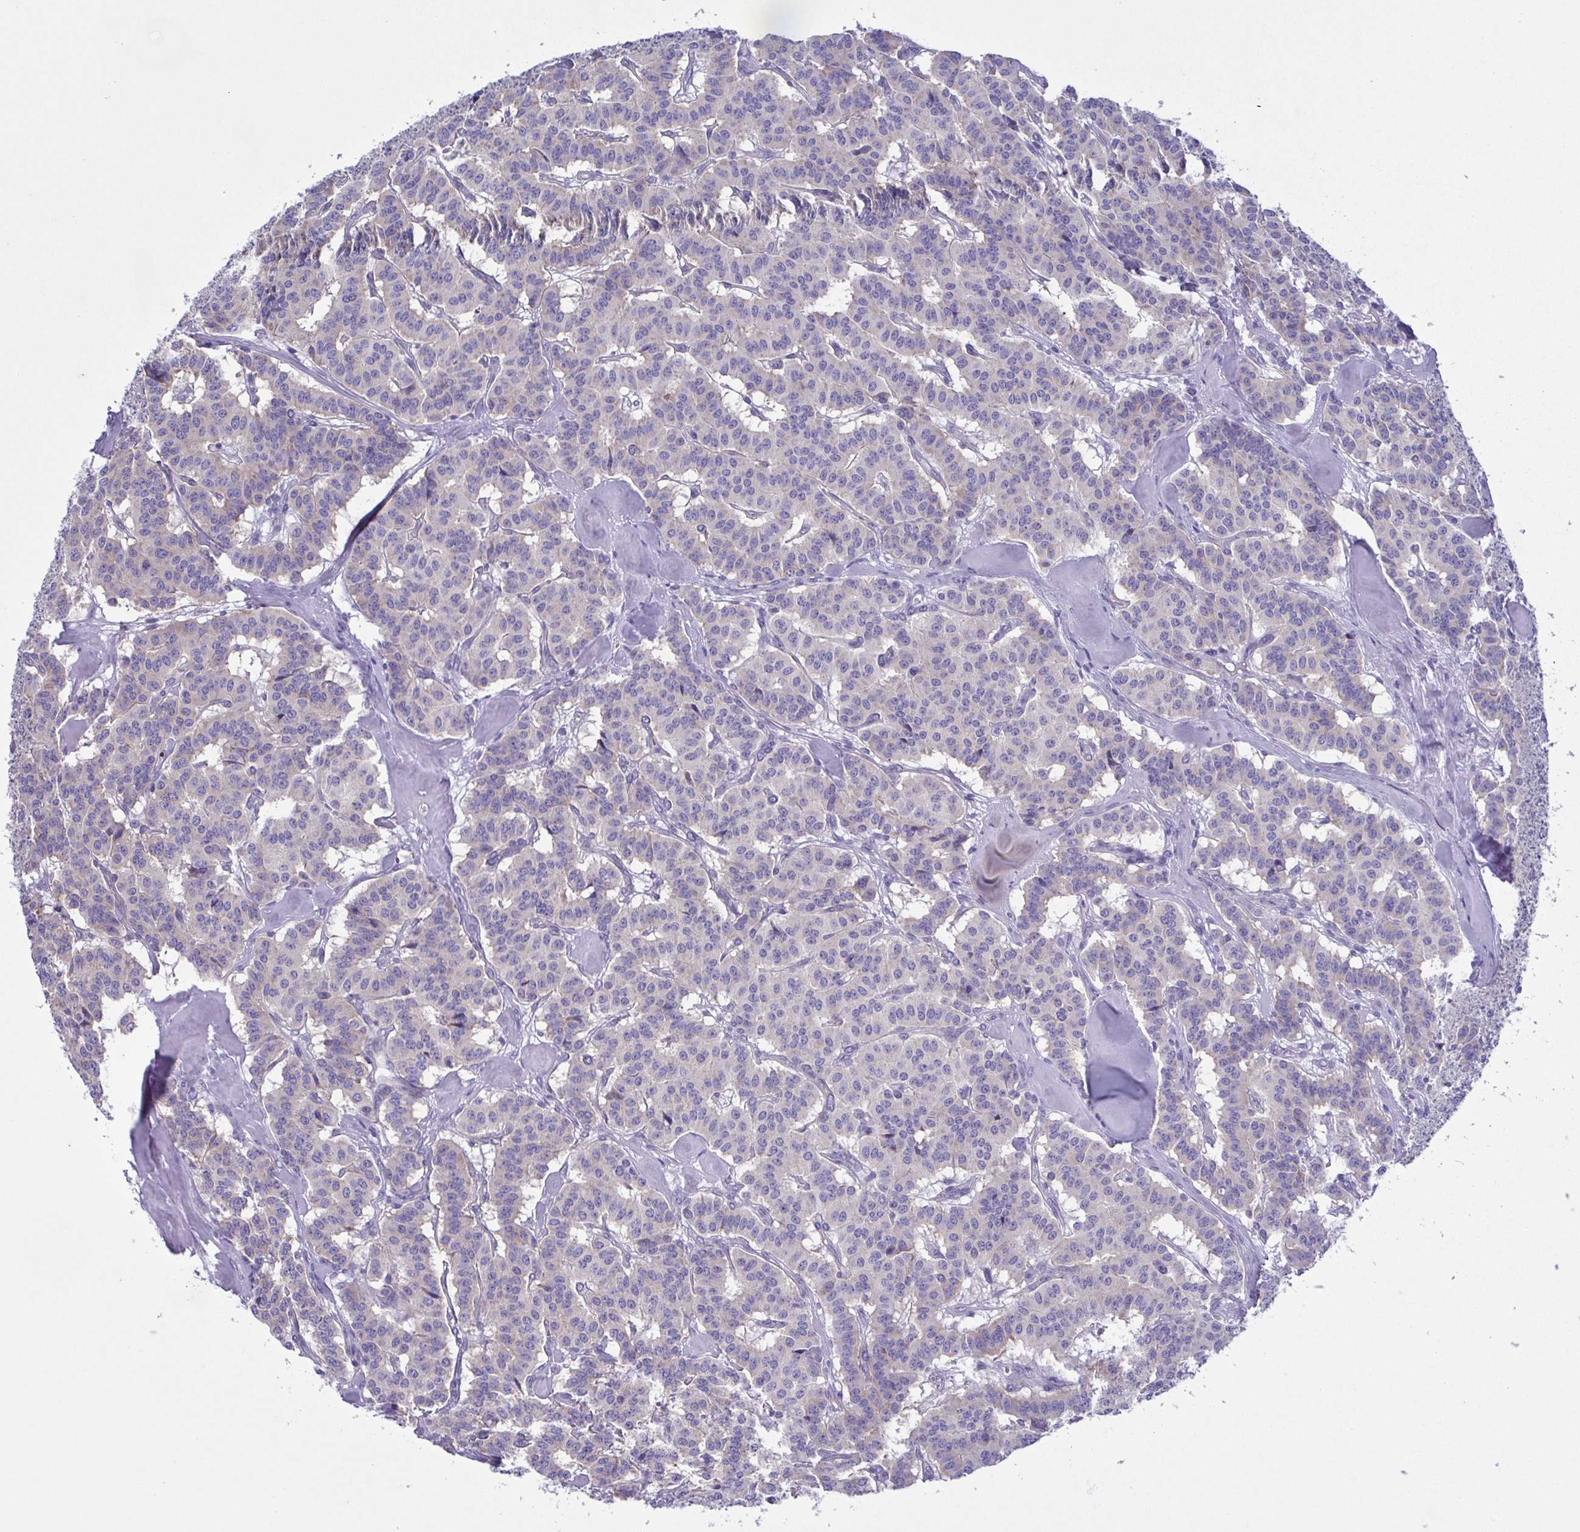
{"staining": {"intensity": "negative", "quantity": "none", "location": "none"}, "tissue": "carcinoid", "cell_type": "Tumor cells", "image_type": "cancer", "snomed": [{"axis": "morphology", "description": "Normal tissue, NOS"}, {"axis": "morphology", "description": "Carcinoid, malignant, NOS"}, {"axis": "topography", "description": "Lung"}], "caption": "Immunohistochemistry of human malignant carcinoid exhibits no positivity in tumor cells.", "gene": "TNNI3", "patient": {"sex": "female", "age": 46}}